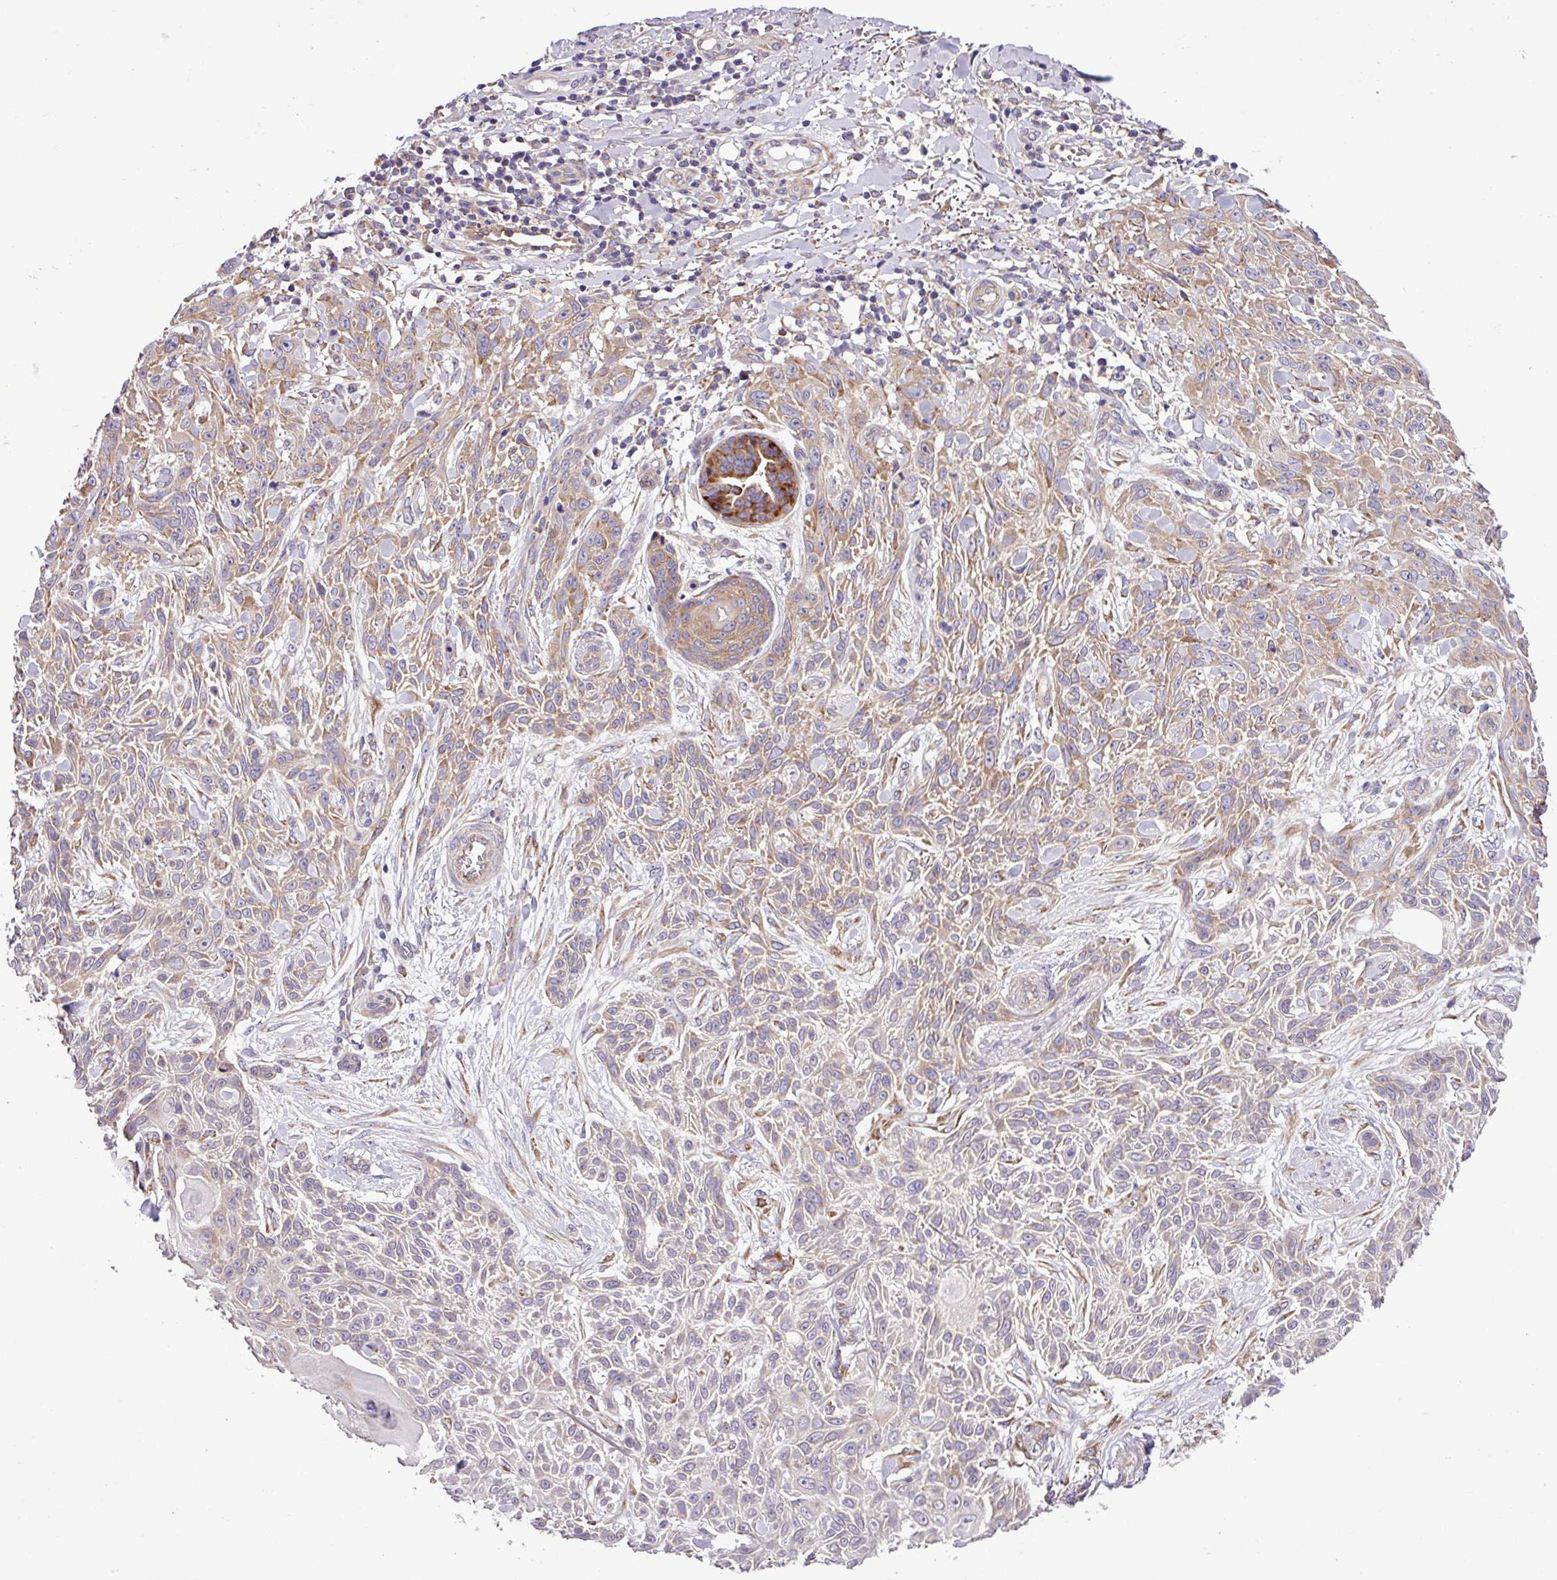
{"staining": {"intensity": "moderate", "quantity": "25%-75%", "location": "cytoplasmic/membranous"}, "tissue": "skin cancer", "cell_type": "Tumor cells", "image_type": "cancer", "snomed": [{"axis": "morphology", "description": "Squamous cell carcinoma, NOS"}, {"axis": "topography", "description": "Skin"}], "caption": "IHC (DAB) staining of skin cancer exhibits moderate cytoplasmic/membranous protein staining in about 25%-75% of tumor cells.", "gene": "RPL13", "patient": {"sex": "male", "age": 86}}